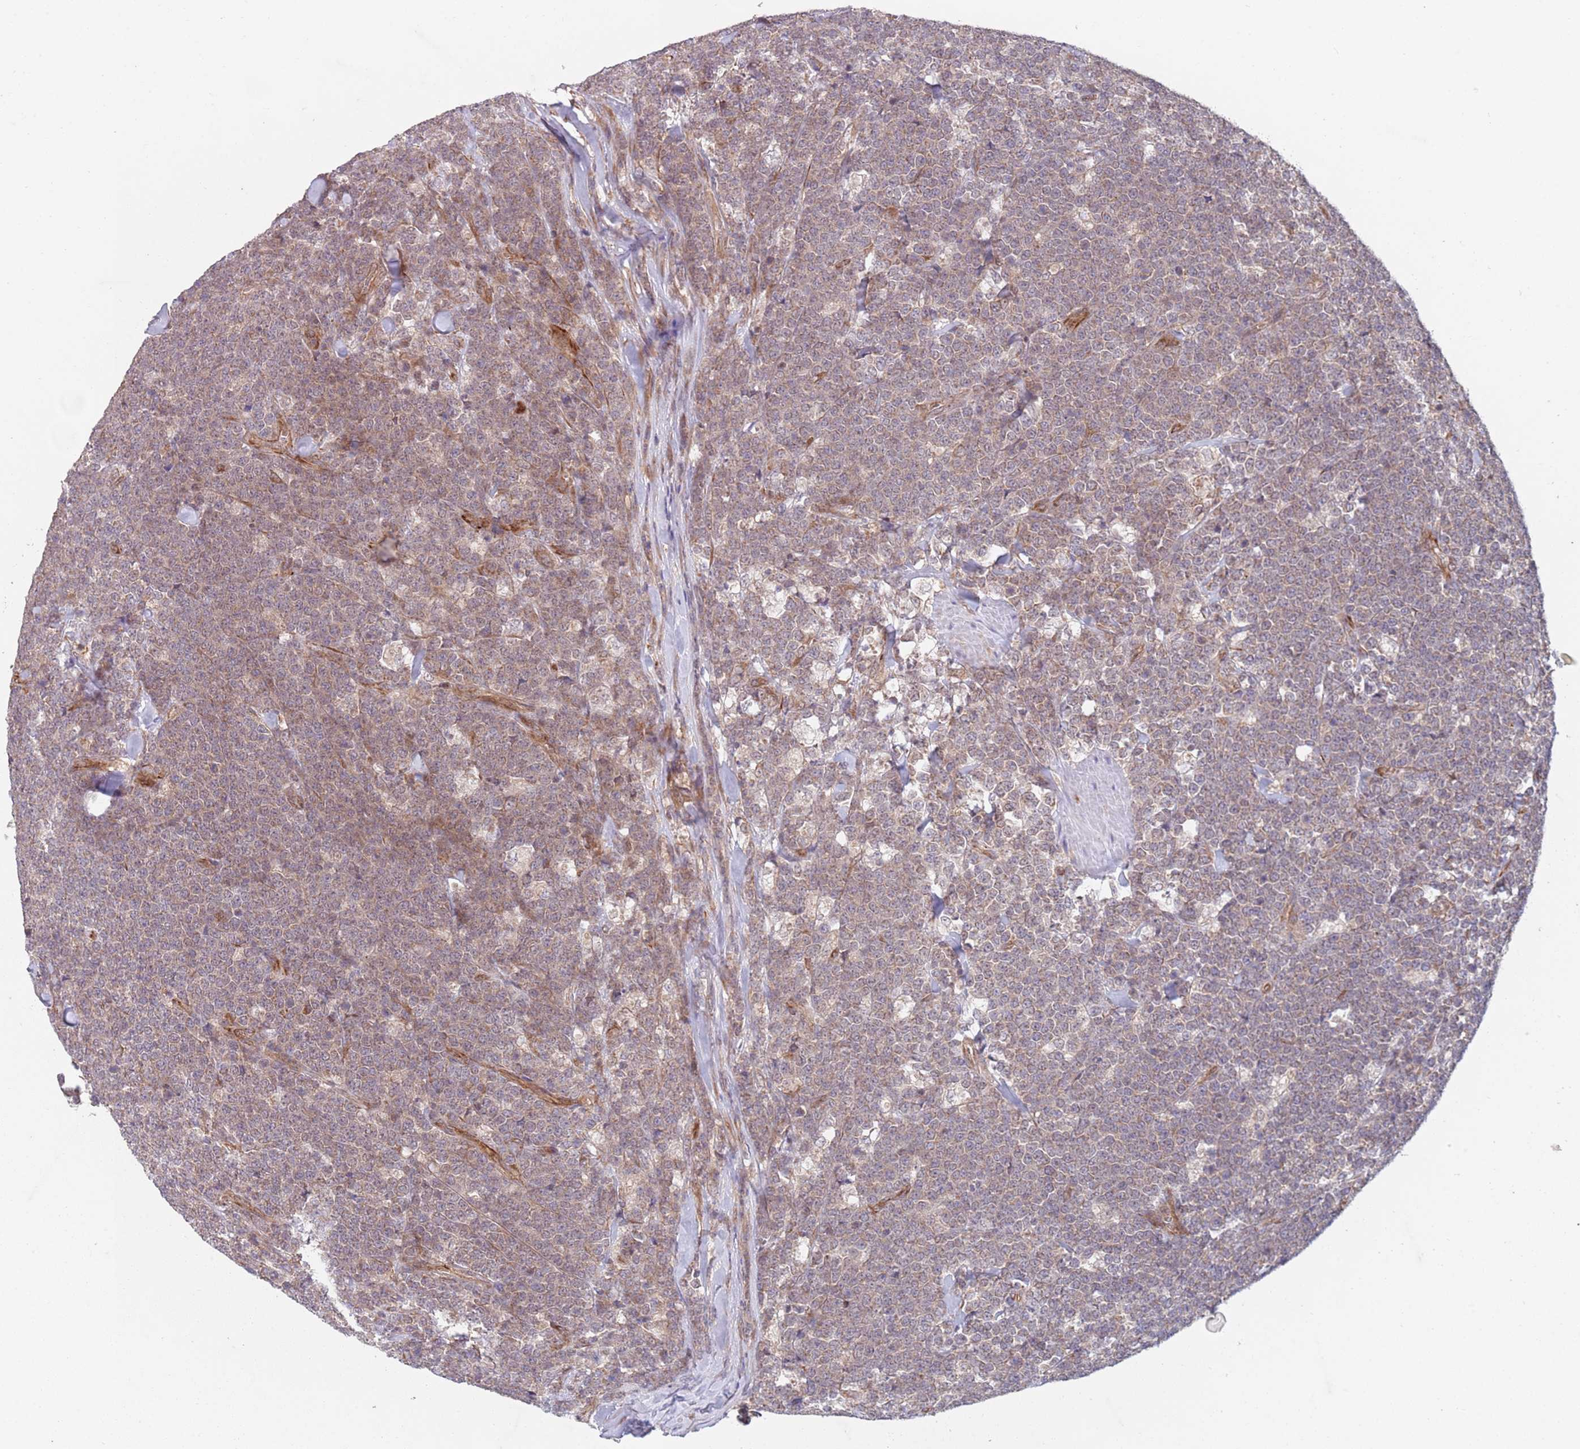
{"staining": {"intensity": "weak", "quantity": ">75%", "location": "nuclear"}, "tissue": "lymphoma", "cell_type": "Tumor cells", "image_type": "cancer", "snomed": [{"axis": "morphology", "description": "Malignant lymphoma, non-Hodgkin's type, High grade"}, {"axis": "topography", "description": "Small intestine"}, {"axis": "topography", "description": "Colon"}], "caption": "Protein analysis of high-grade malignant lymphoma, non-Hodgkin's type tissue reveals weak nuclear expression in about >75% of tumor cells.", "gene": "CHD9", "patient": {"sex": "male", "age": 8}}